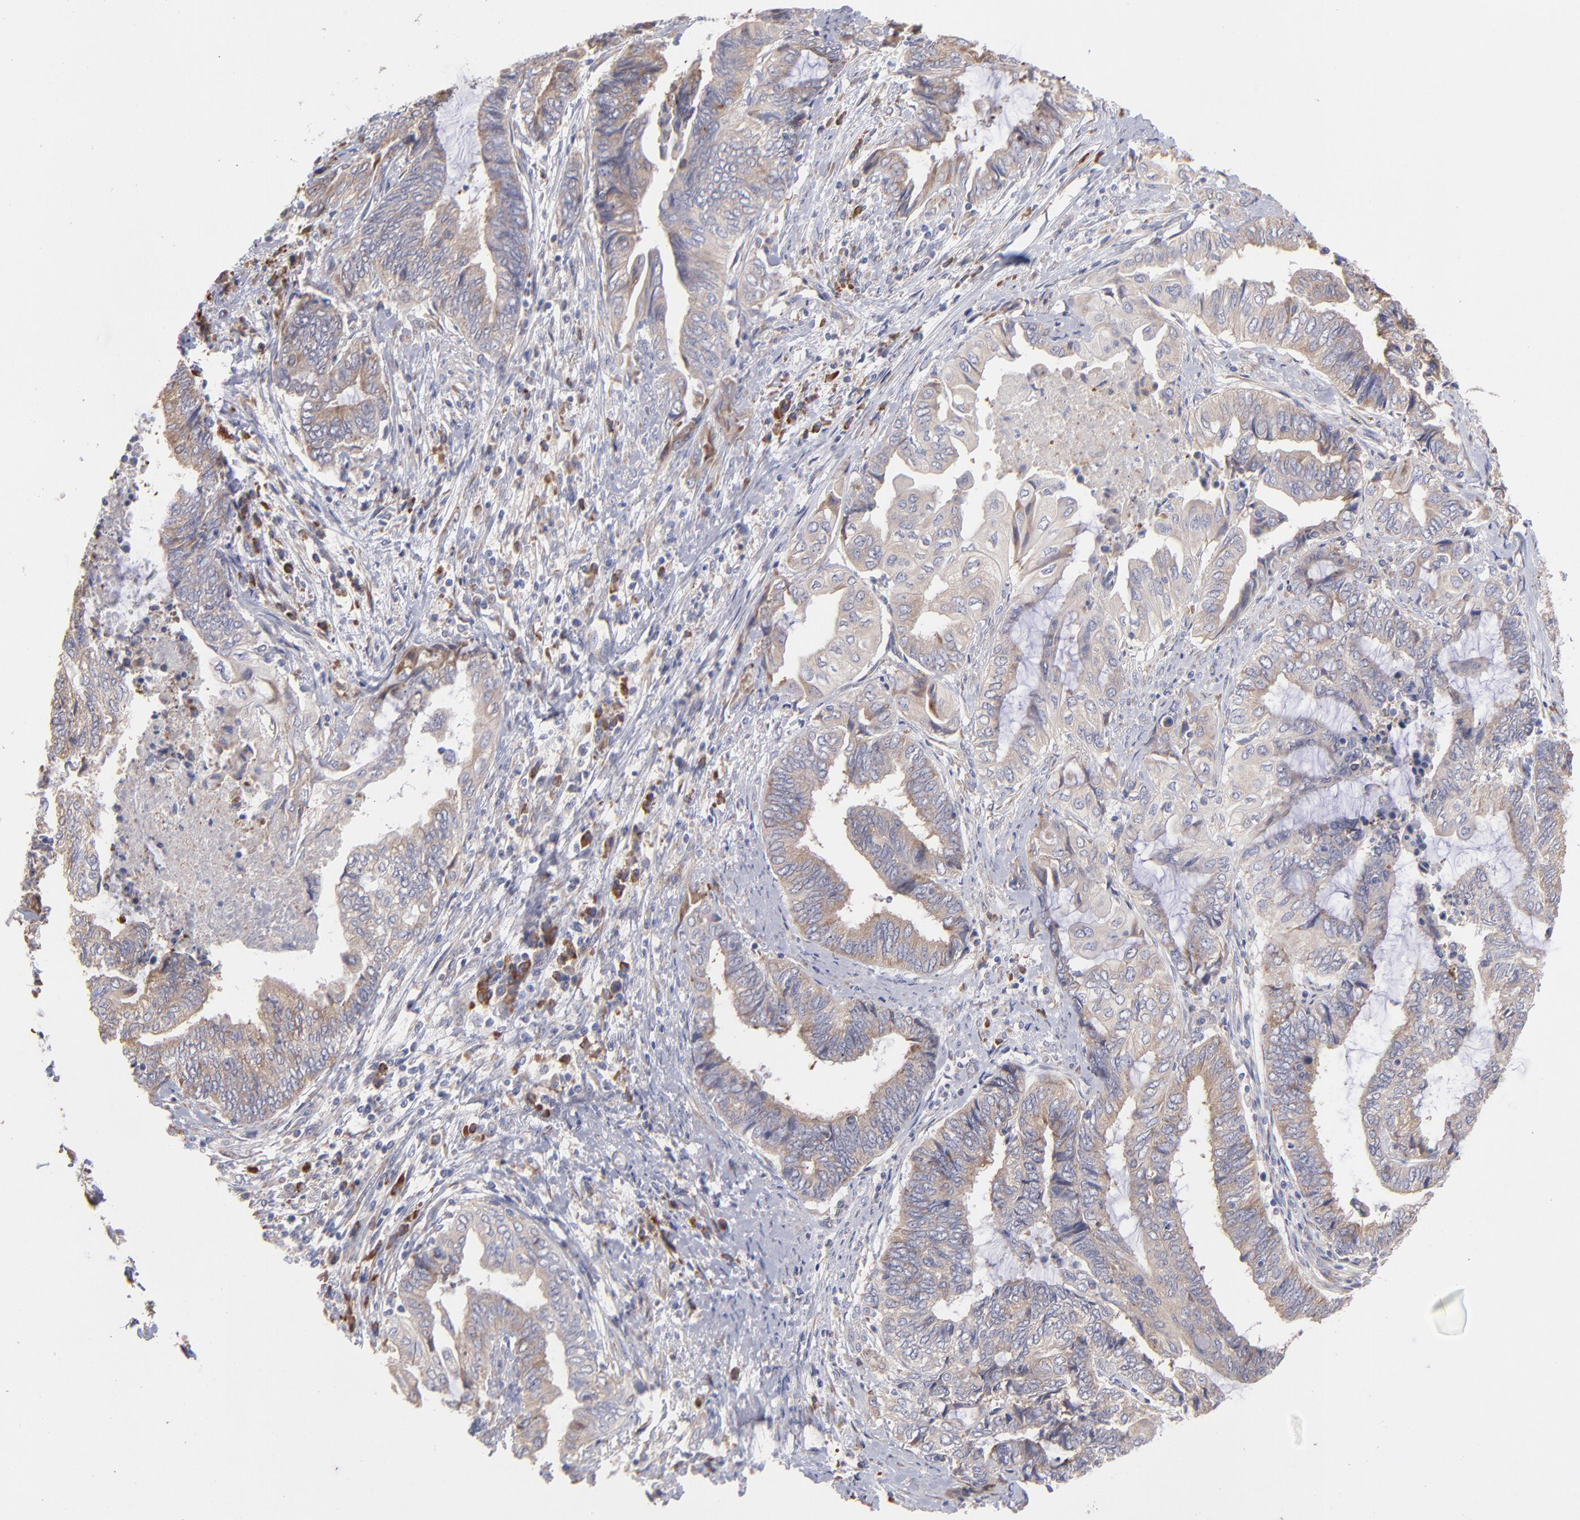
{"staining": {"intensity": "negative", "quantity": "none", "location": "none"}, "tissue": "endometrial cancer", "cell_type": "Tumor cells", "image_type": "cancer", "snomed": [{"axis": "morphology", "description": "Adenocarcinoma, NOS"}, {"axis": "topography", "description": "Uterus"}, {"axis": "topography", "description": "Endometrium"}], "caption": "Immunohistochemical staining of endometrial cancer demonstrates no significant positivity in tumor cells.", "gene": "RPLP0", "patient": {"sex": "female", "age": 70}}